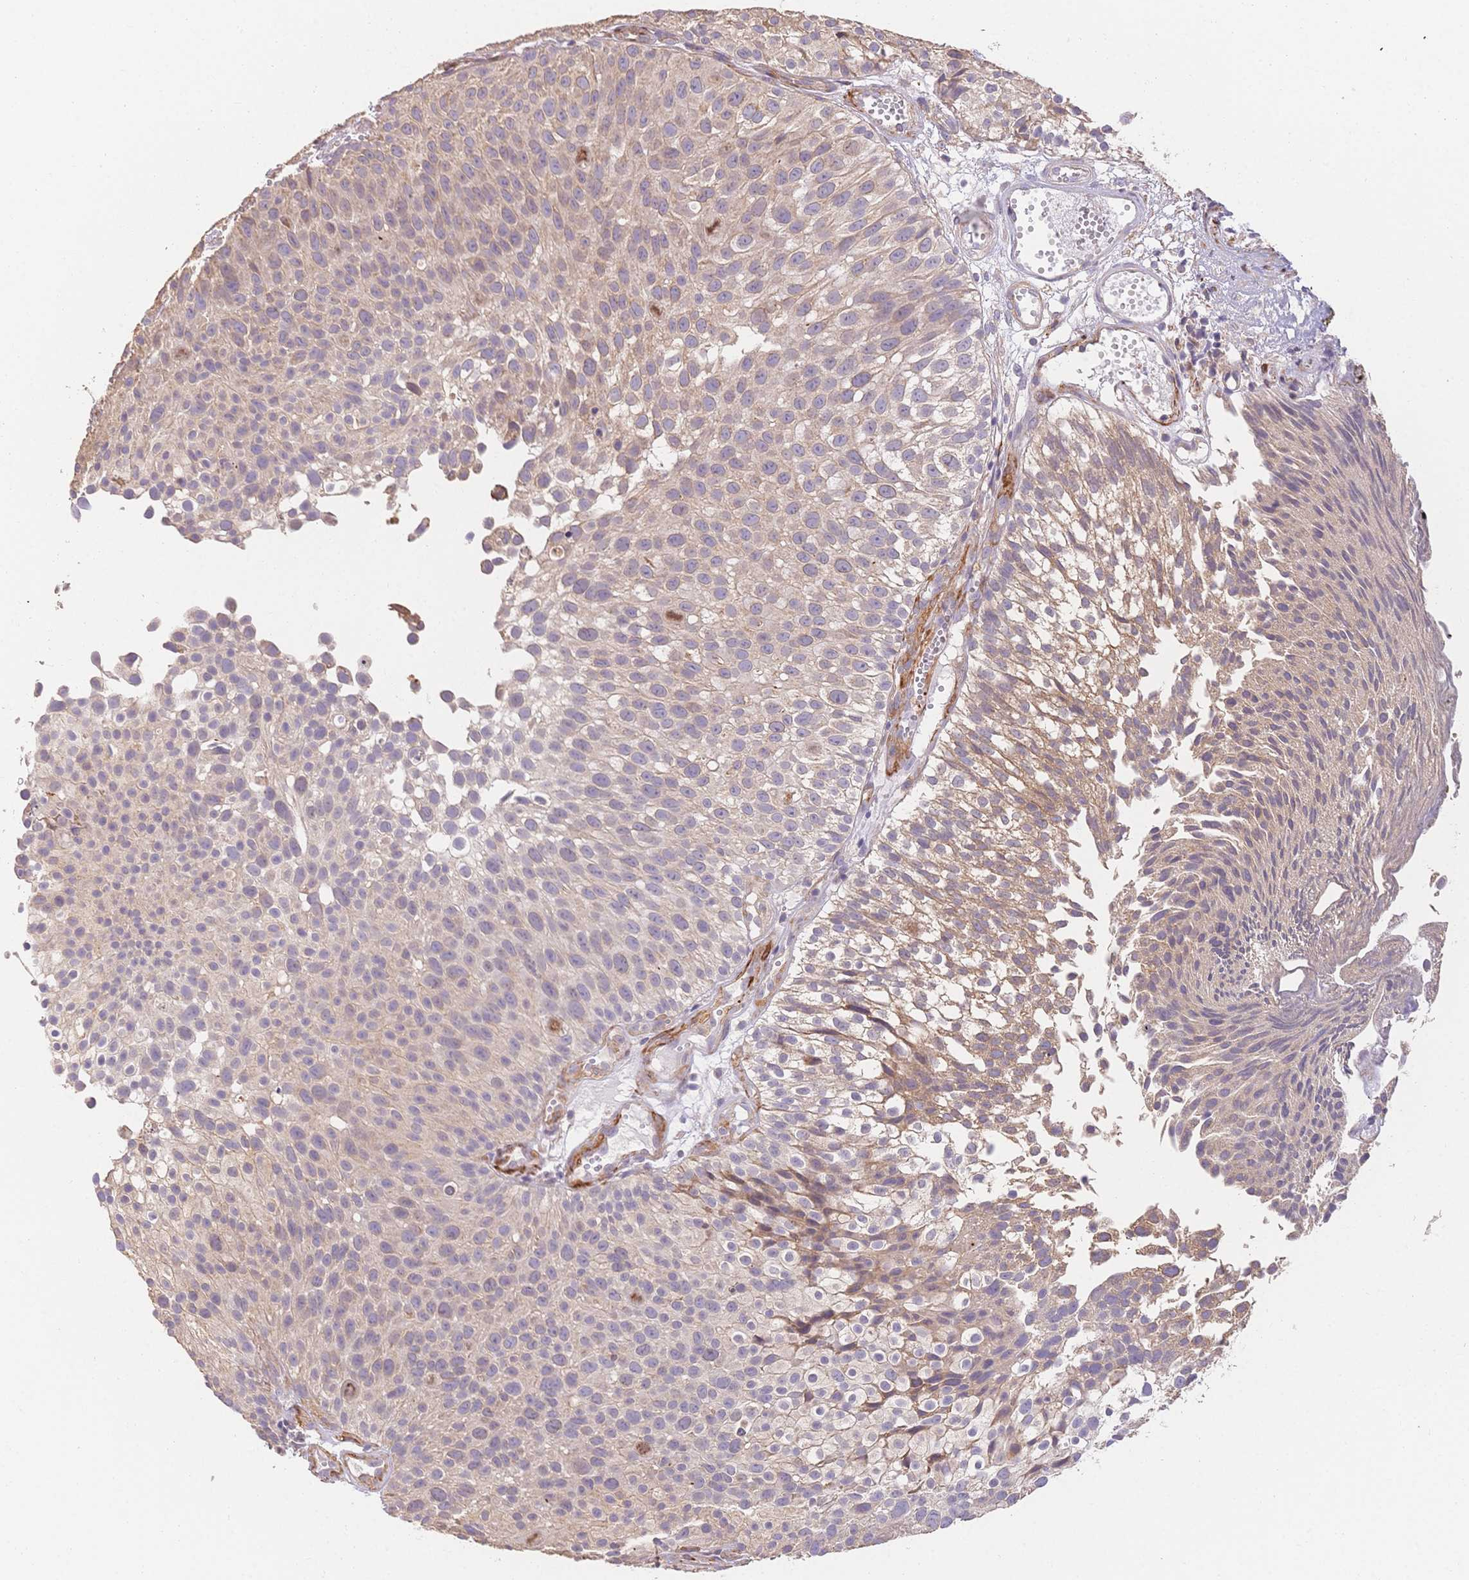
{"staining": {"intensity": "weak", "quantity": "<25%", "location": "cytoplasmic/membranous"}, "tissue": "urothelial cancer", "cell_type": "Tumor cells", "image_type": "cancer", "snomed": [{"axis": "morphology", "description": "Urothelial carcinoma, Low grade"}, {"axis": "topography", "description": "Urinary bladder"}], "caption": "Tumor cells are negative for brown protein staining in urothelial carcinoma (low-grade). (Stains: DAB (3,3'-diaminobenzidine) immunohistochemistry with hematoxylin counter stain, Microscopy: brightfield microscopy at high magnification).", "gene": "HS3ST5", "patient": {"sex": "male", "age": 70}}